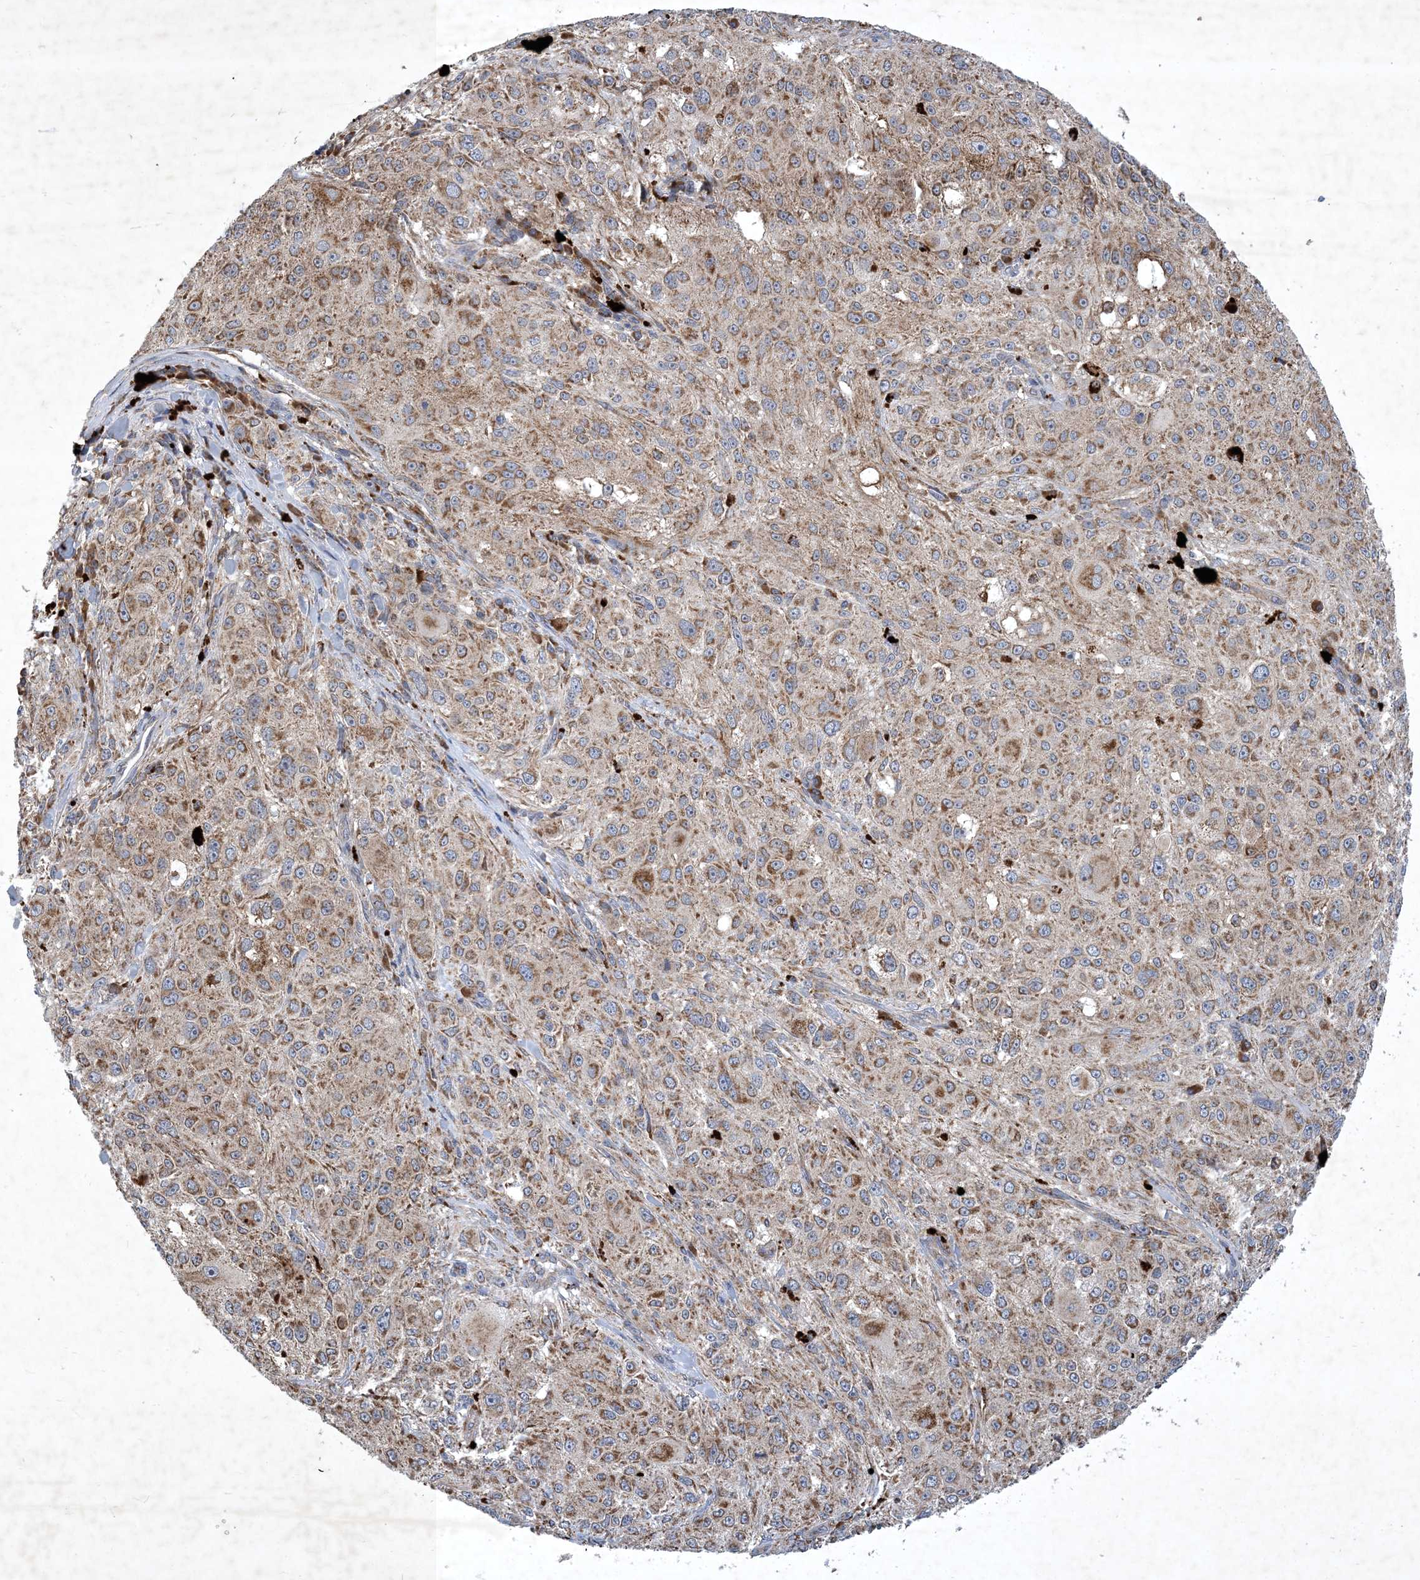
{"staining": {"intensity": "moderate", "quantity": ">75%", "location": "cytoplasmic/membranous"}, "tissue": "melanoma", "cell_type": "Tumor cells", "image_type": "cancer", "snomed": [{"axis": "morphology", "description": "Necrosis, NOS"}, {"axis": "morphology", "description": "Malignant melanoma, NOS"}, {"axis": "topography", "description": "Skin"}], "caption": "This photomicrograph demonstrates immunohistochemistry staining of human malignant melanoma, with medium moderate cytoplasmic/membranous positivity in approximately >75% of tumor cells.", "gene": "STK19", "patient": {"sex": "female", "age": 87}}